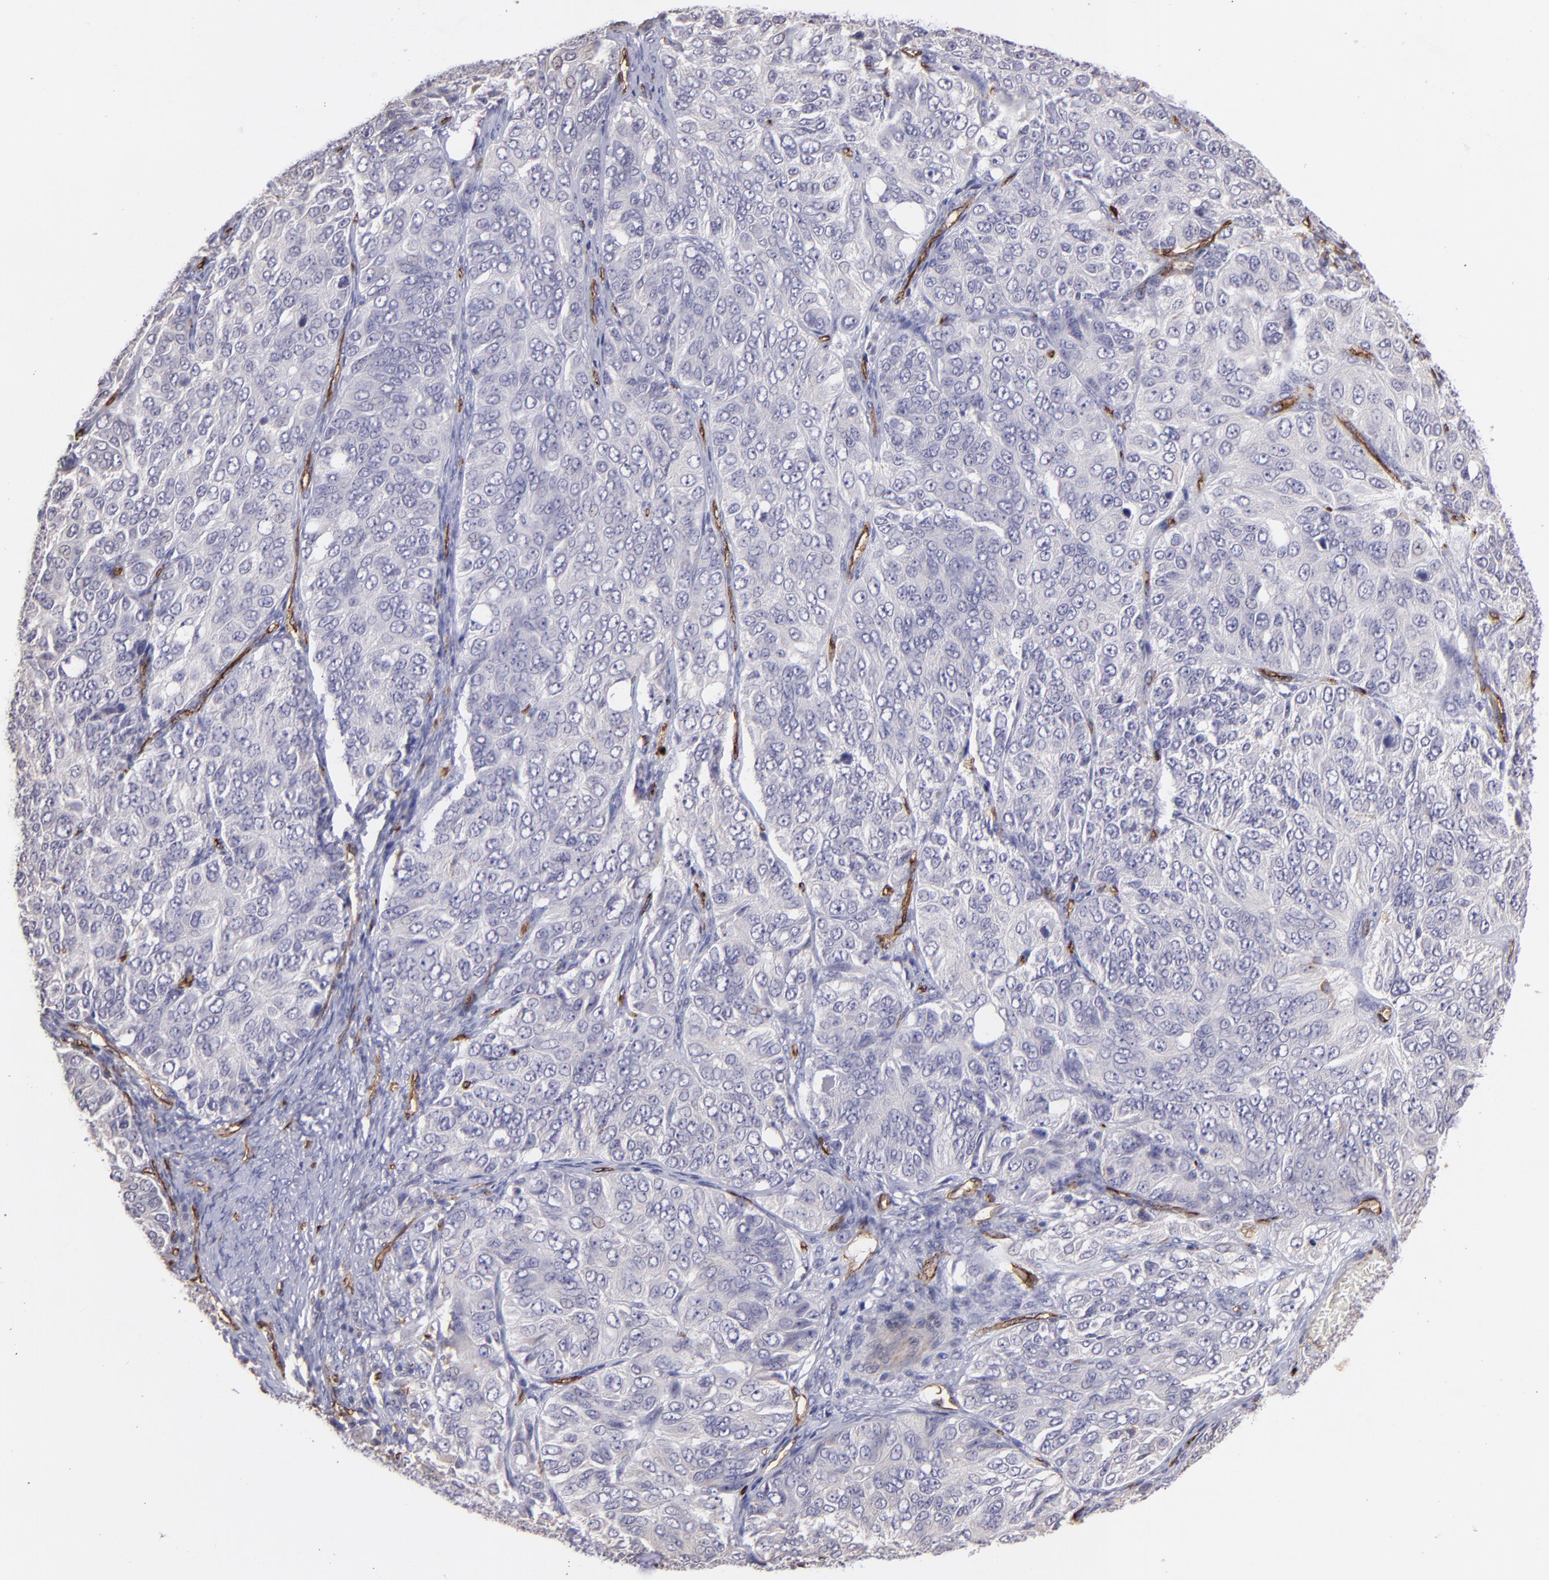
{"staining": {"intensity": "negative", "quantity": "none", "location": "none"}, "tissue": "ovarian cancer", "cell_type": "Tumor cells", "image_type": "cancer", "snomed": [{"axis": "morphology", "description": "Carcinoma, endometroid"}, {"axis": "topography", "description": "Ovary"}], "caption": "Tumor cells are negative for protein expression in human ovarian cancer.", "gene": "DYSF", "patient": {"sex": "female", "age": 51}}